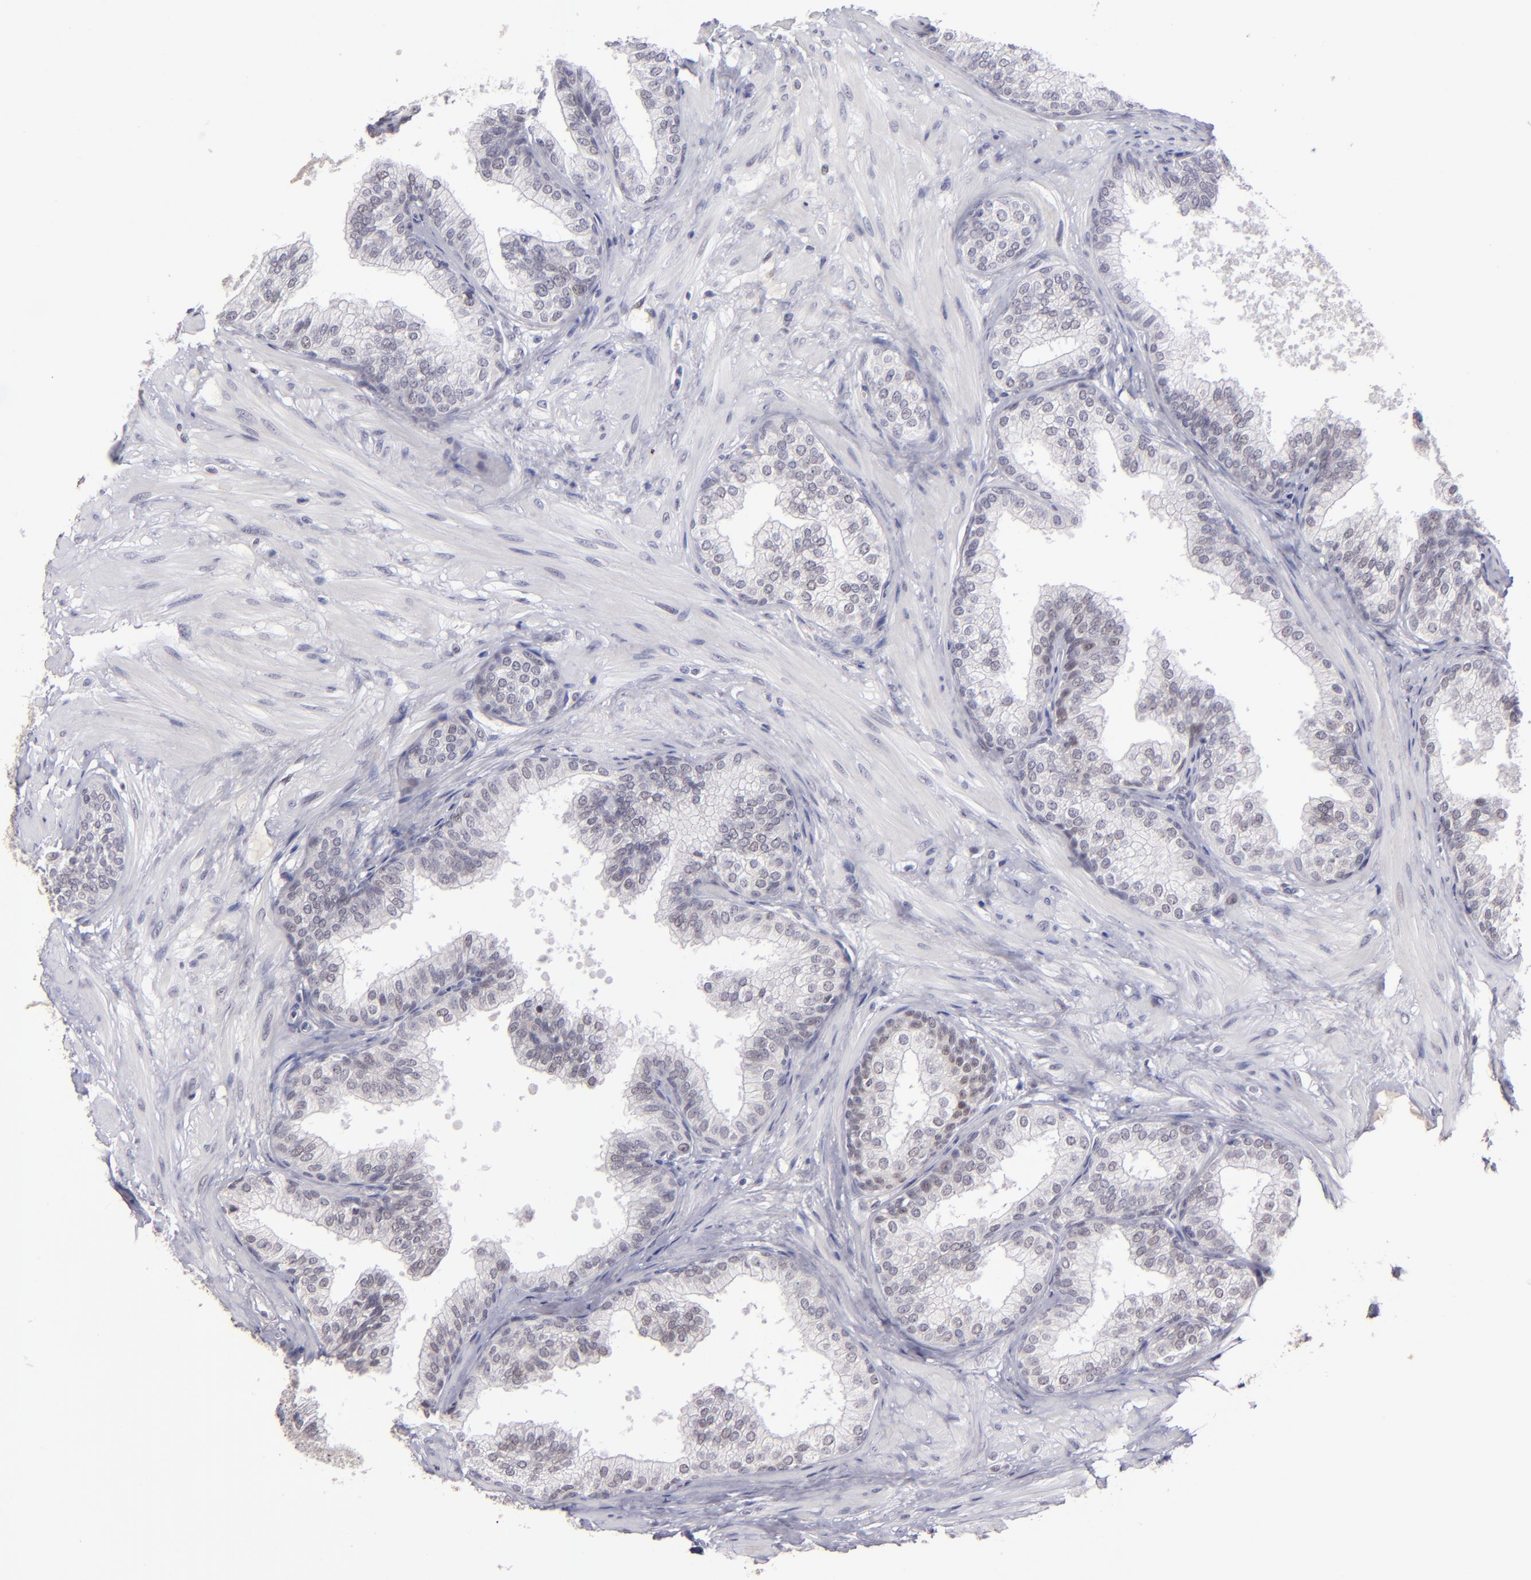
{"staining": {"intensity": "negative", "quantity": "none", "location": "none"}, "tissue": "prostate", "cell_type": "Glandular cells", "image_type": "normal", "snomed": [{"axis": "morphology", "description": "Normal tissue, NOS"}, {"axis": "topography", "description": "Prostate"}], "caption": "High power microscopy micrograph of an immunohistochemistry (IHC) photomicrograph of benign prostate, revealing no significant positivity in glandular cells.", "gene": "OTUB2", "patient": {"sex": "male", "age": 60}}